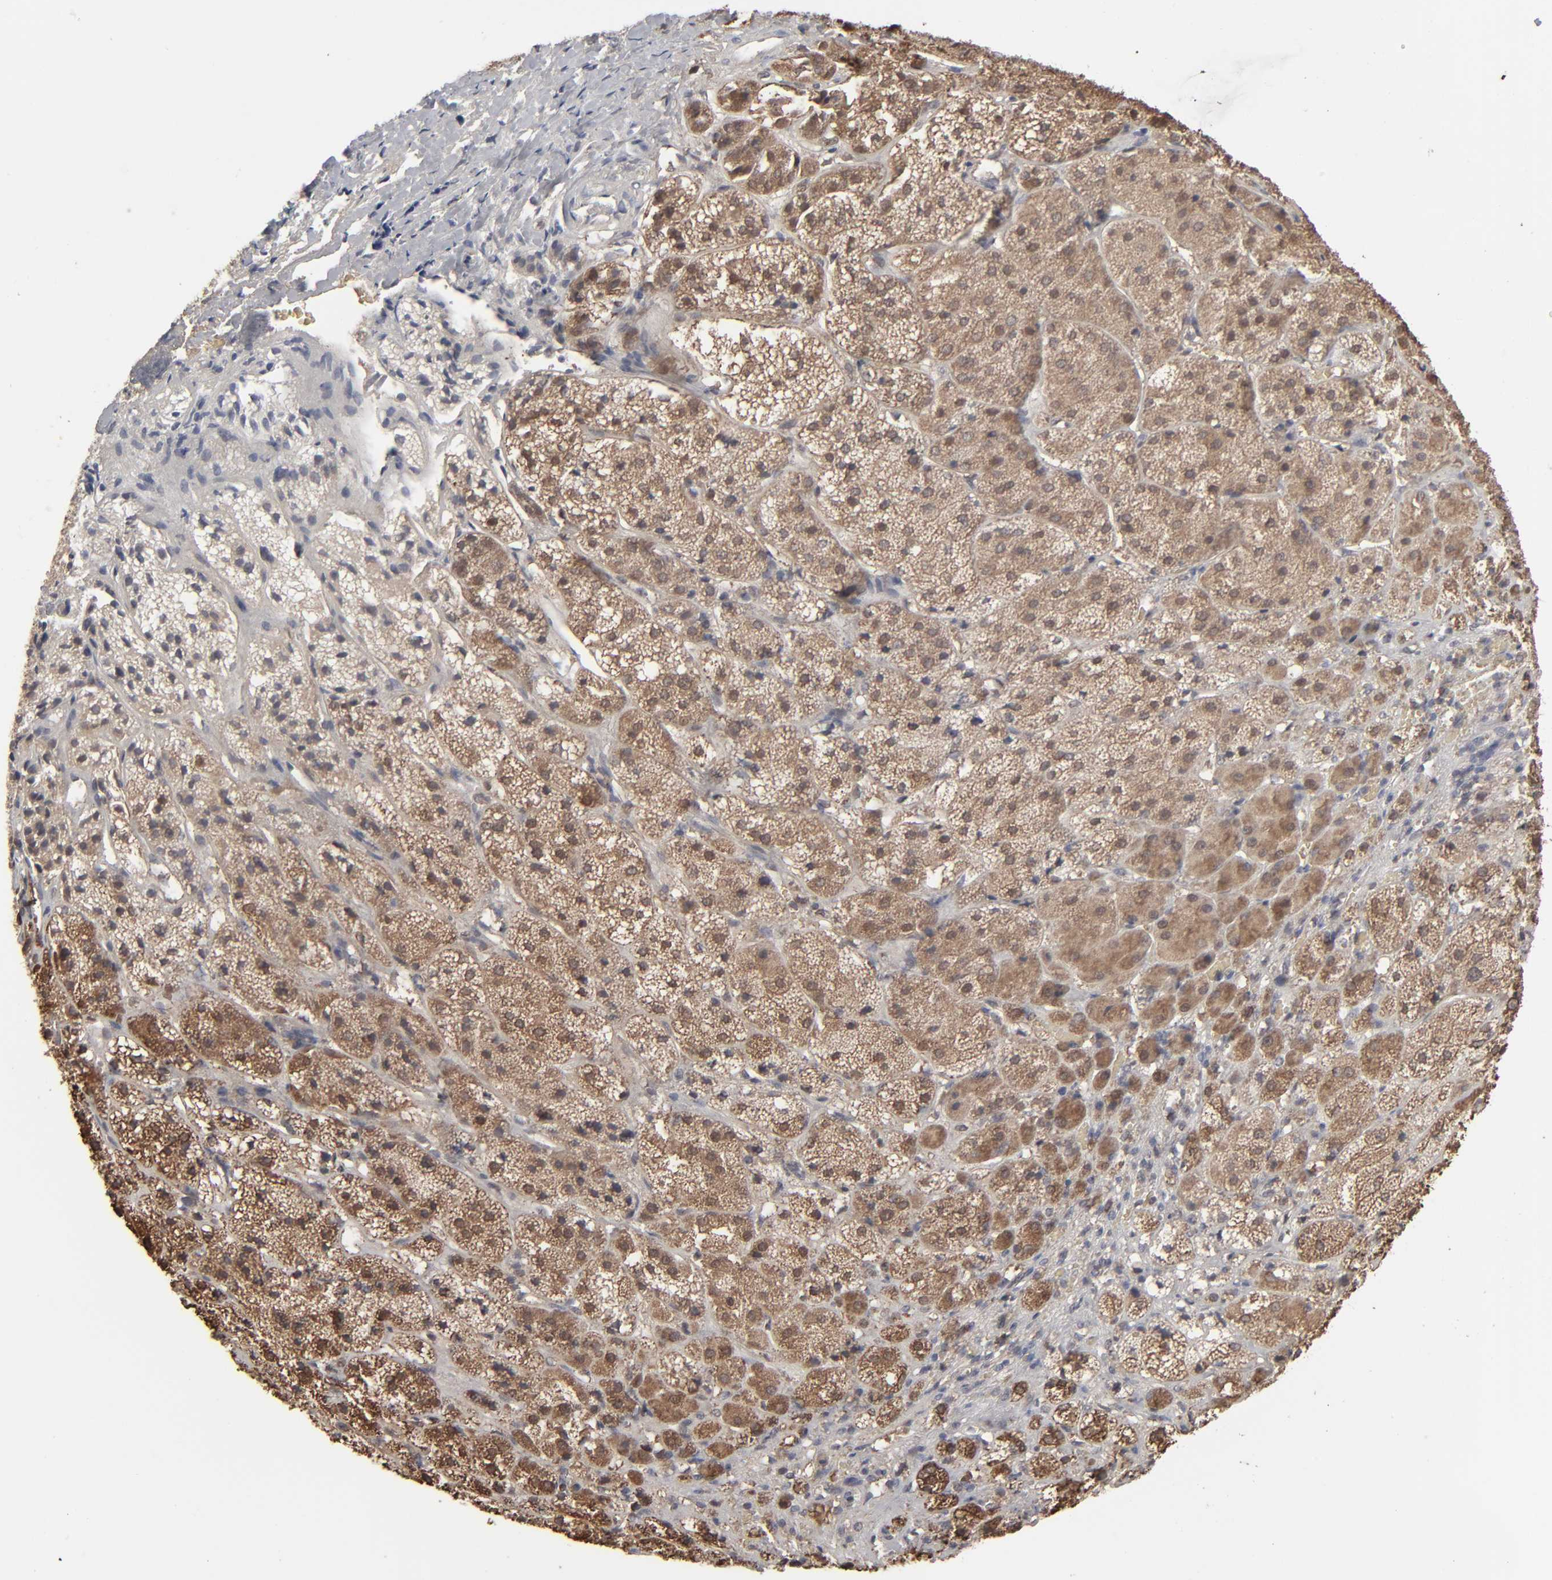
{"staining": {"intensity": "strong", "quantity": ">75%", "location": "cytoplasmic/membranous"}, "tissue": "adrenal gland", "cell_type": "Glandular cells", "image_type": "normal", "snomed": [{"axis": "morphology", "description": "Normal tissue, NOS"}, {"axis": "topography", "description": "Adrenal gland"}], "caption": "Protein staining of benign adrenal gland displays strong cytoplasmic/membranous expression in approximately >75% of glandular cells. (IHC, brightfield microscopy, high magnification).", "gene": "NME1", "patient": {"sex": "female", "age": 71}}